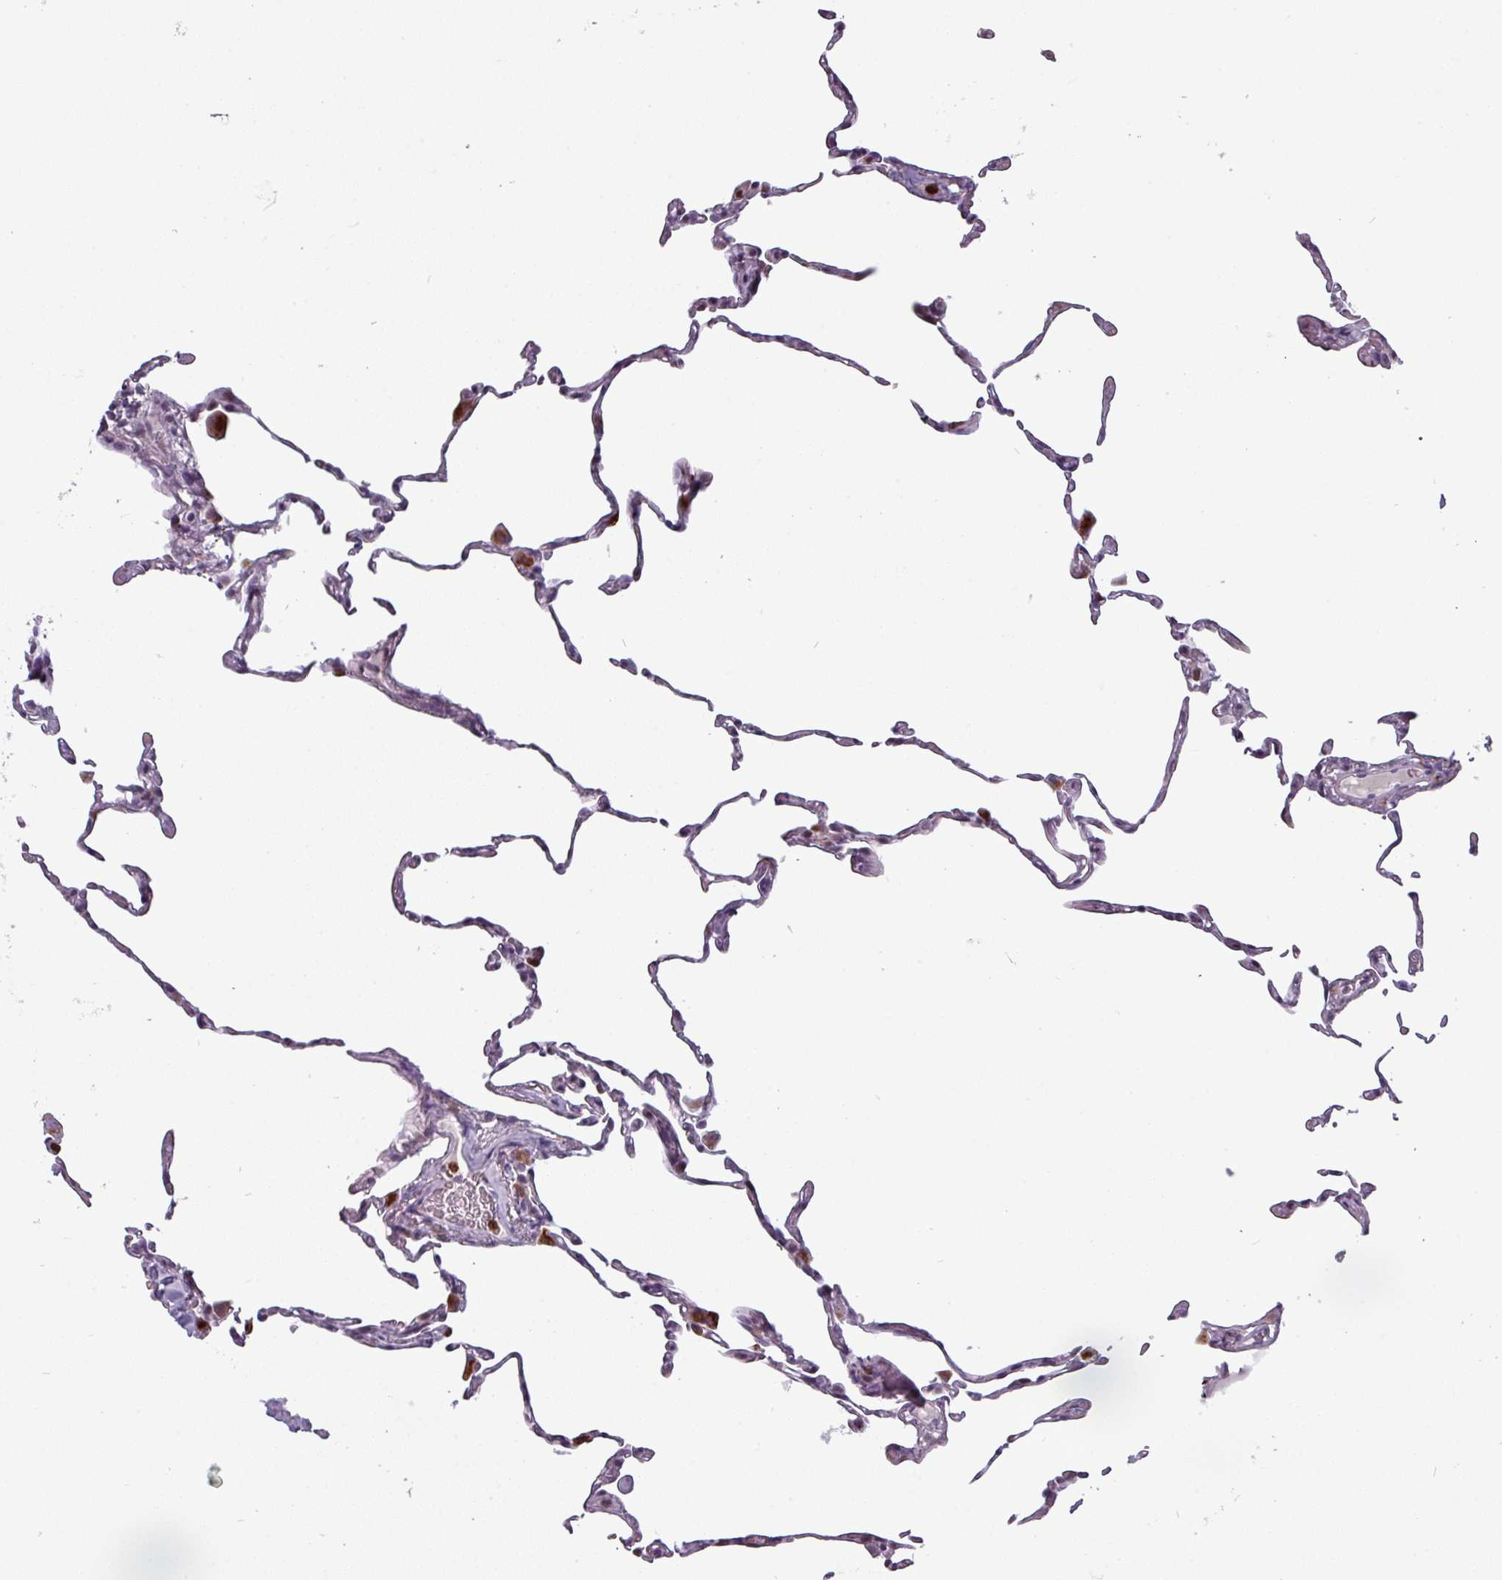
{"staining": {"intensity": "negative", "quantity": "none", "location": "none"}, "tissue": "lung", "cell_type": "Alveolar cells", "image_type": "normal", "snomed": [{"axis": "morphology", "description": "Normal tissue, NOS"}, {"axis": "topography", "description": "Lung"}], "caption": "Alveolar cells show no significant protein expression in normal lung. The staining was performed using DAB (3,3'-diaminobenzidine) to visualize the protein expression in brown, while the nuclei were stained in blue with hematoxylin (Magnification: 20x).", "gene": "TMEFF1", "patient": {"sex": "female", "age": 57}}